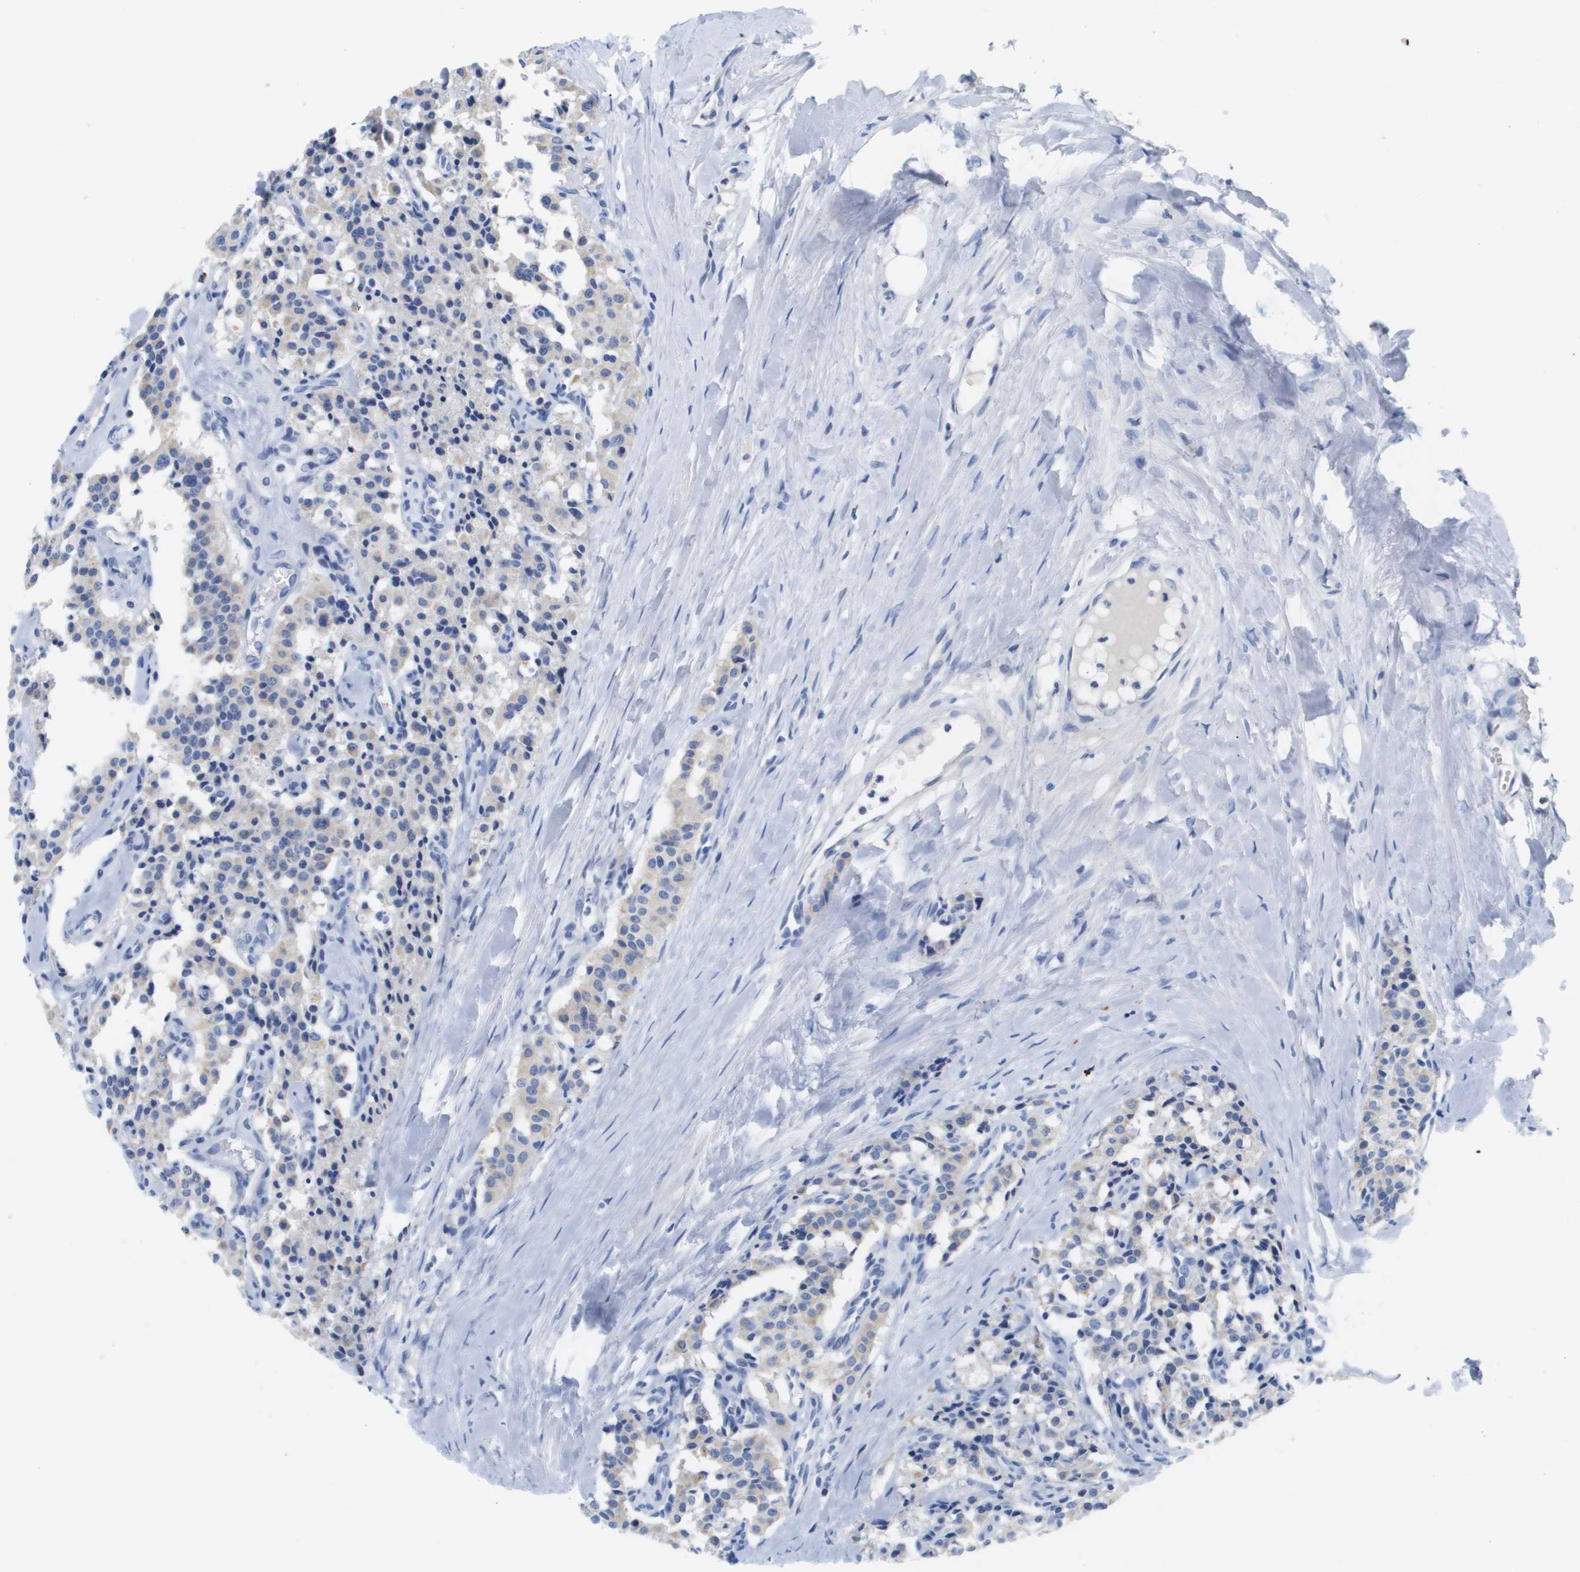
{"staining": {"intensity": "weak", "quantity": "<25%", "location": "cytoplasmic/membranous"}, "tissue": "carcinoid", "cell_type": "Tumor cells", "image_type": "cancer", "snomed": [{"axis": "morphology", "description": "Carcinoid, malignant, NOS"}, {"axis": "topography", "description": "Lung"}], "caption": "This is a image of immunohistochemistry (IHC) staining of carcinoid (malignant), which shows no positivity in tumor cells.", "gene": "MS4A1", "patient": {"sex": "male", "age": 30}}